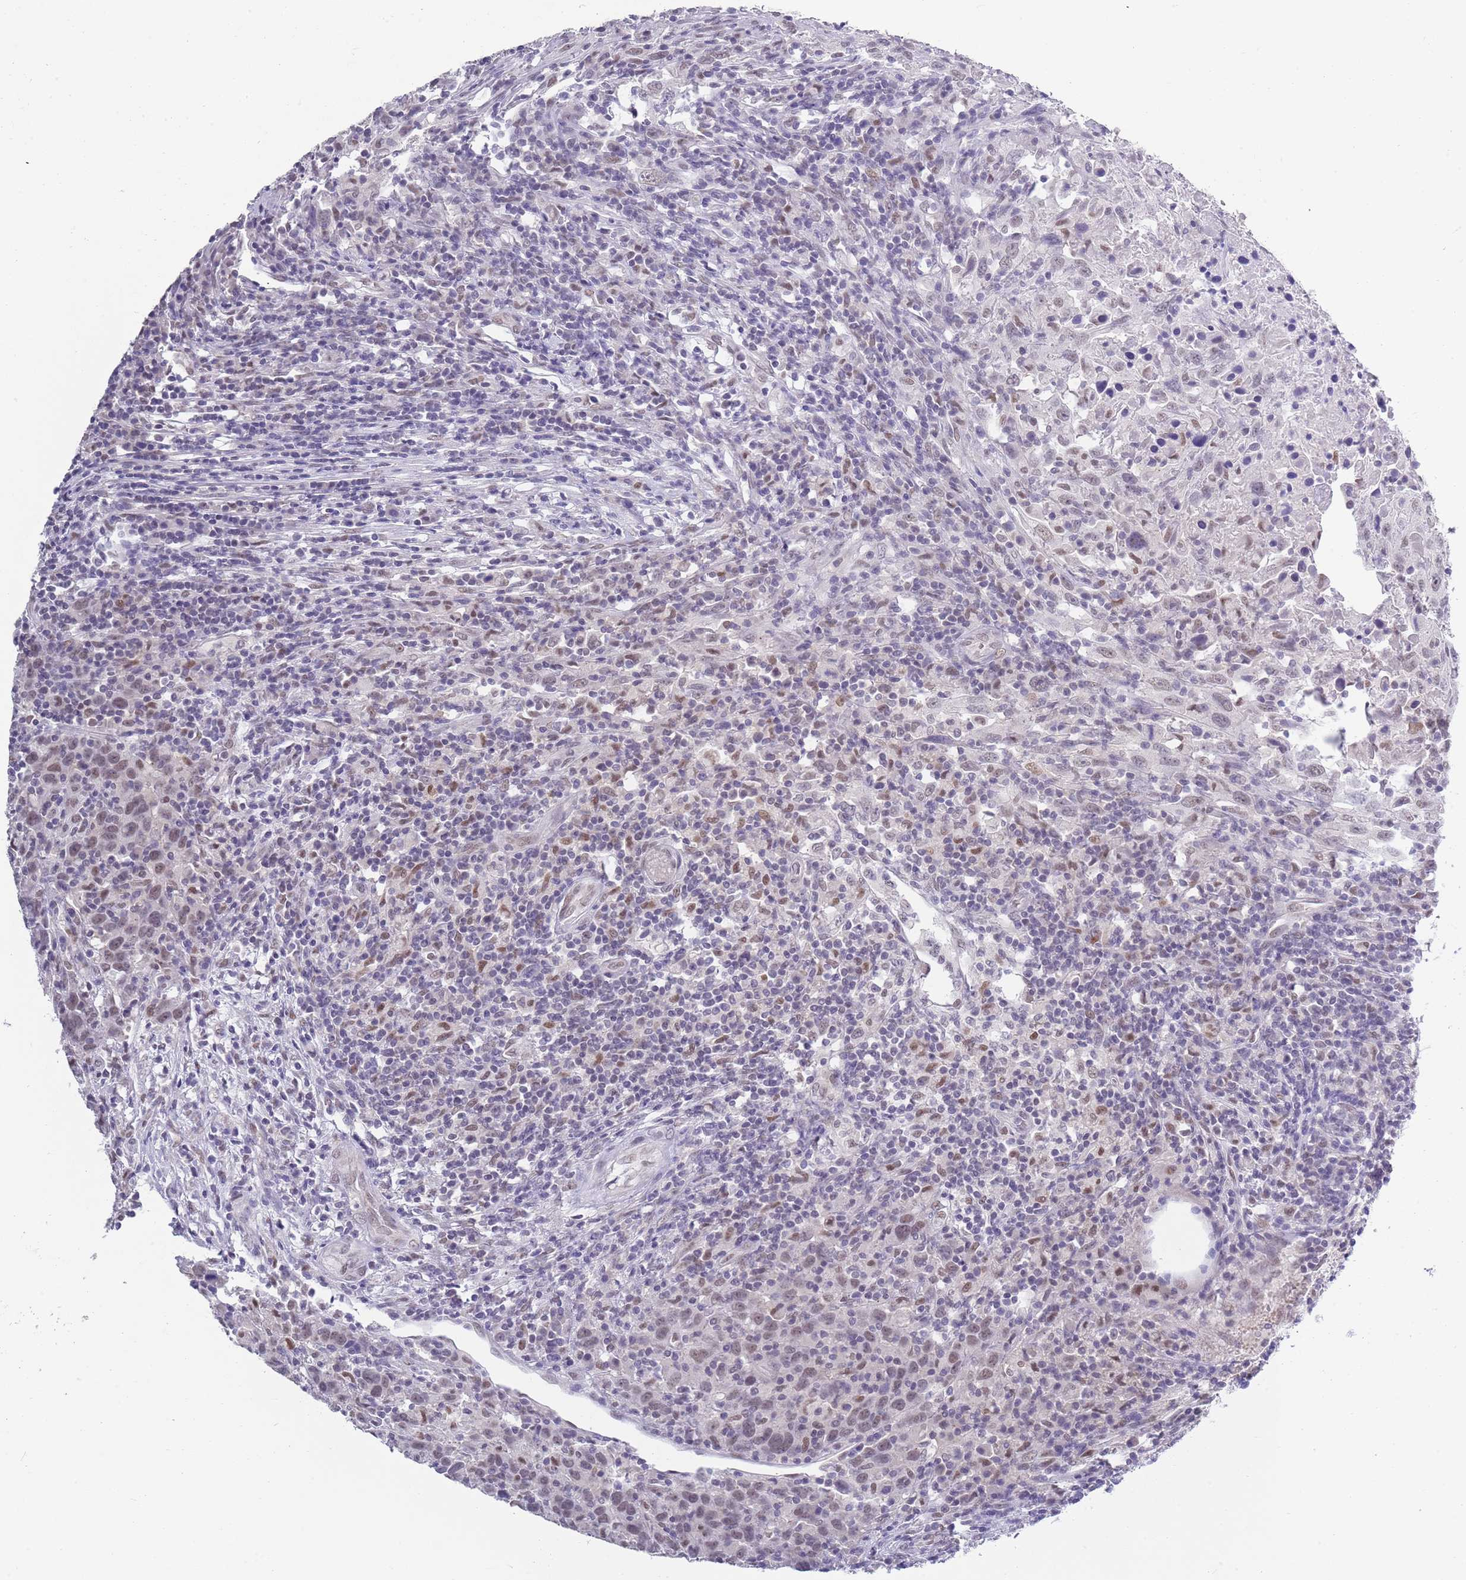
{"staining": {"intensity": "weak", "quantity": "25%-75%", "location": "nuclear"}, "tissue": "urothelial cancer", "cell_type": "Tumor cells", "image_type": "cancer", "snomed": [{"axis": "morphology", "description": "Urothelial carcinoma, High grade"}, {"axis": "topography", "description": "Urinary bladder"}], "caption": "Immunohistochemical staining of human urothelial cancer displays low levels of weak nuclear protein expression in approximately 25%-75% of tumor cells. (DAB (3,3'-diaminobenzidine) IHC, brown staining for protein, blue staining for nuclei).", "gene": "SEPHS2", "patient": {"sex": "male", "age": 61}}